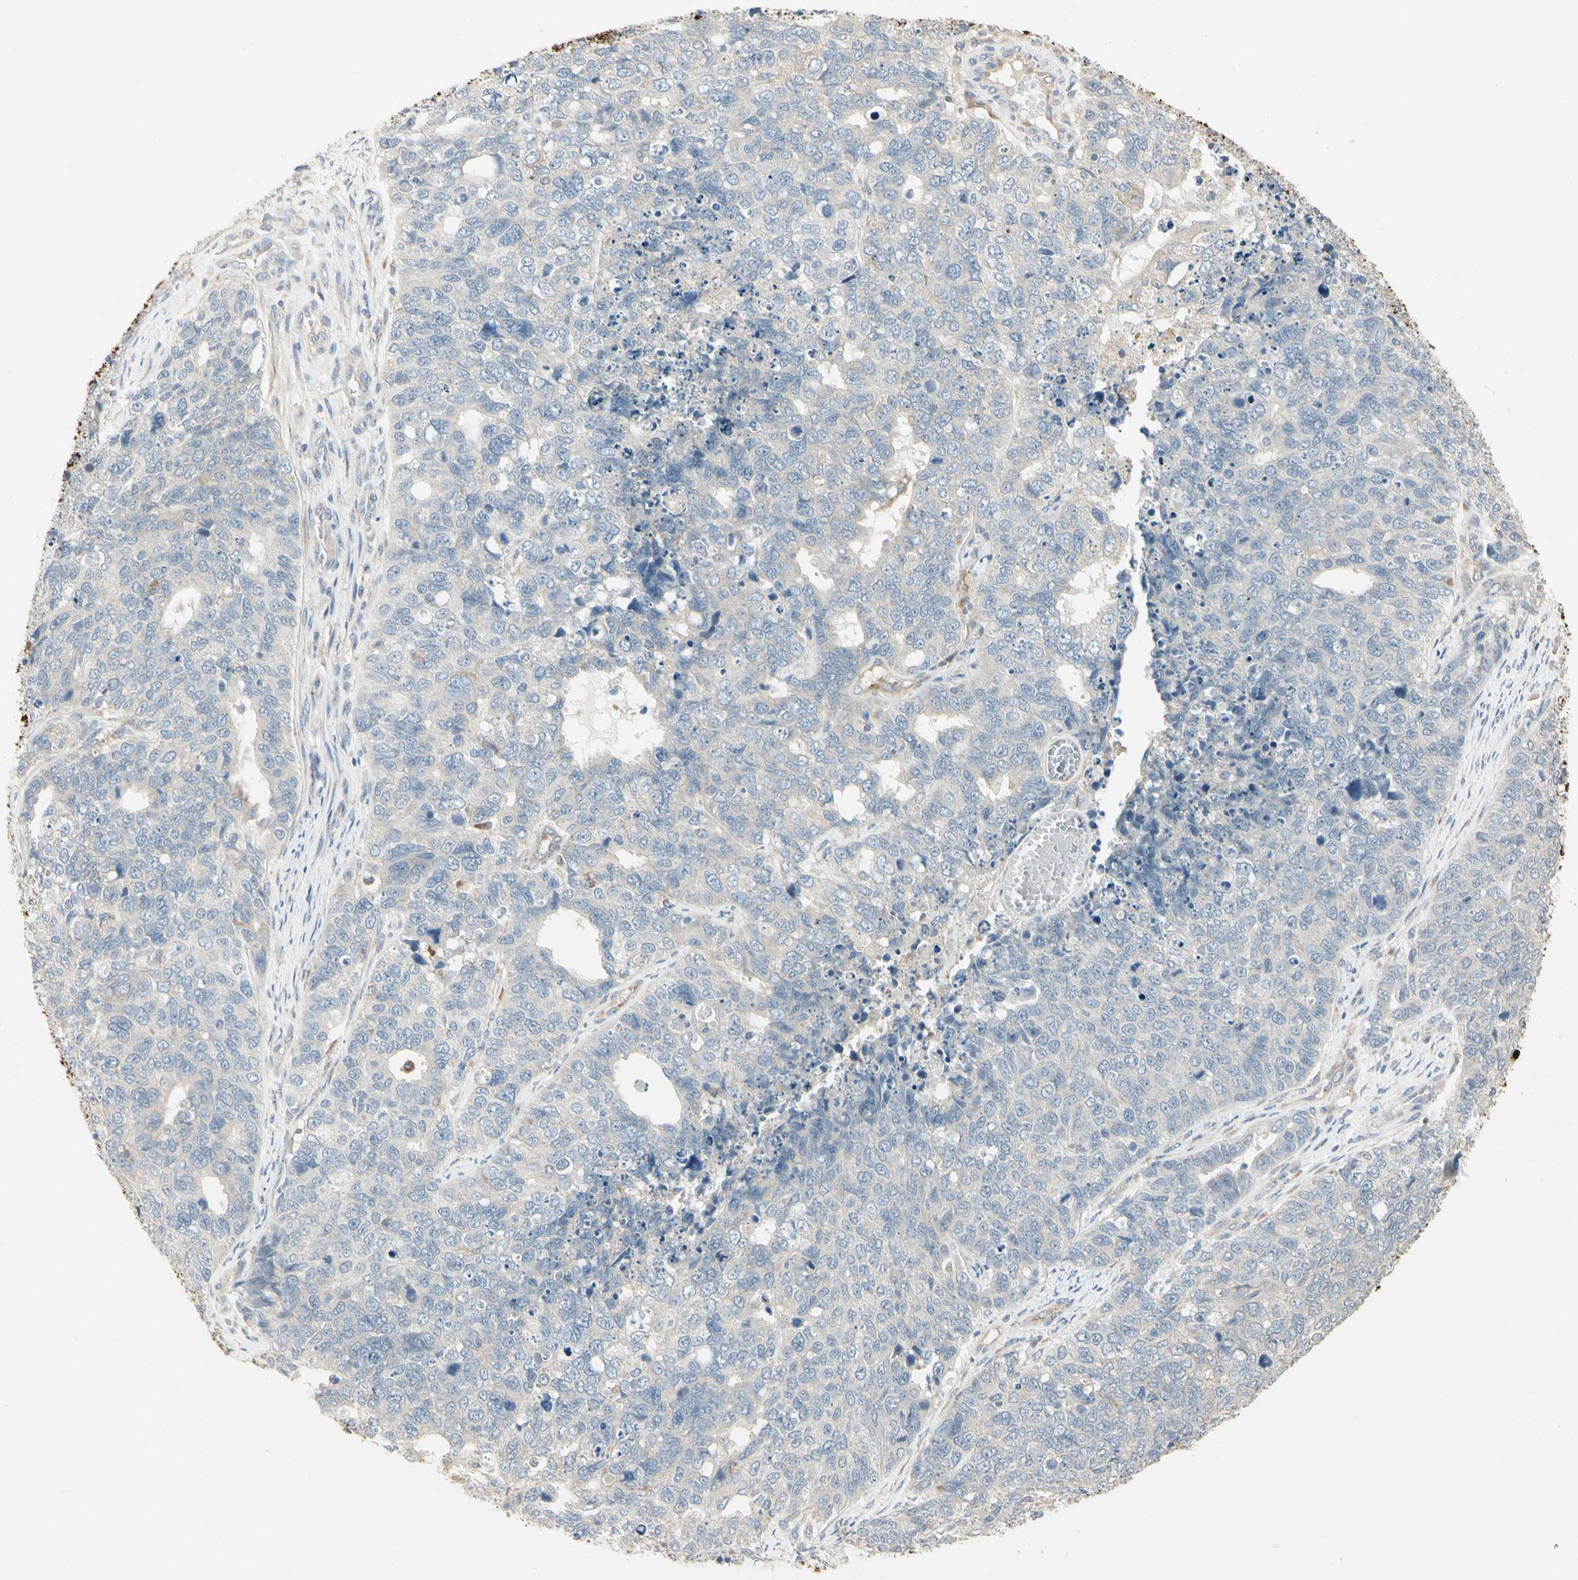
{"staining": {"intensity": "weak", "quantity": "<25%", "location": "cytoplasmic/membranous"}, "tissue": "cervical cancer", "cell_type": "Tumor cells", "image_type": "cancer", "snomed": [{"axis": "morphology", "description": "Squamous cell carcinoma, NOS"}, {"axis": "topography", "description": "Cervix"}], "caption": "High magnification brightfield microscopy of cervical cancer stained with DAB (brown) and counterstained with hematoxylin (blue): tumor cells show no significant expression.", "gene": "ZFP36", "patient": {"sex": "female", "age": 63}}